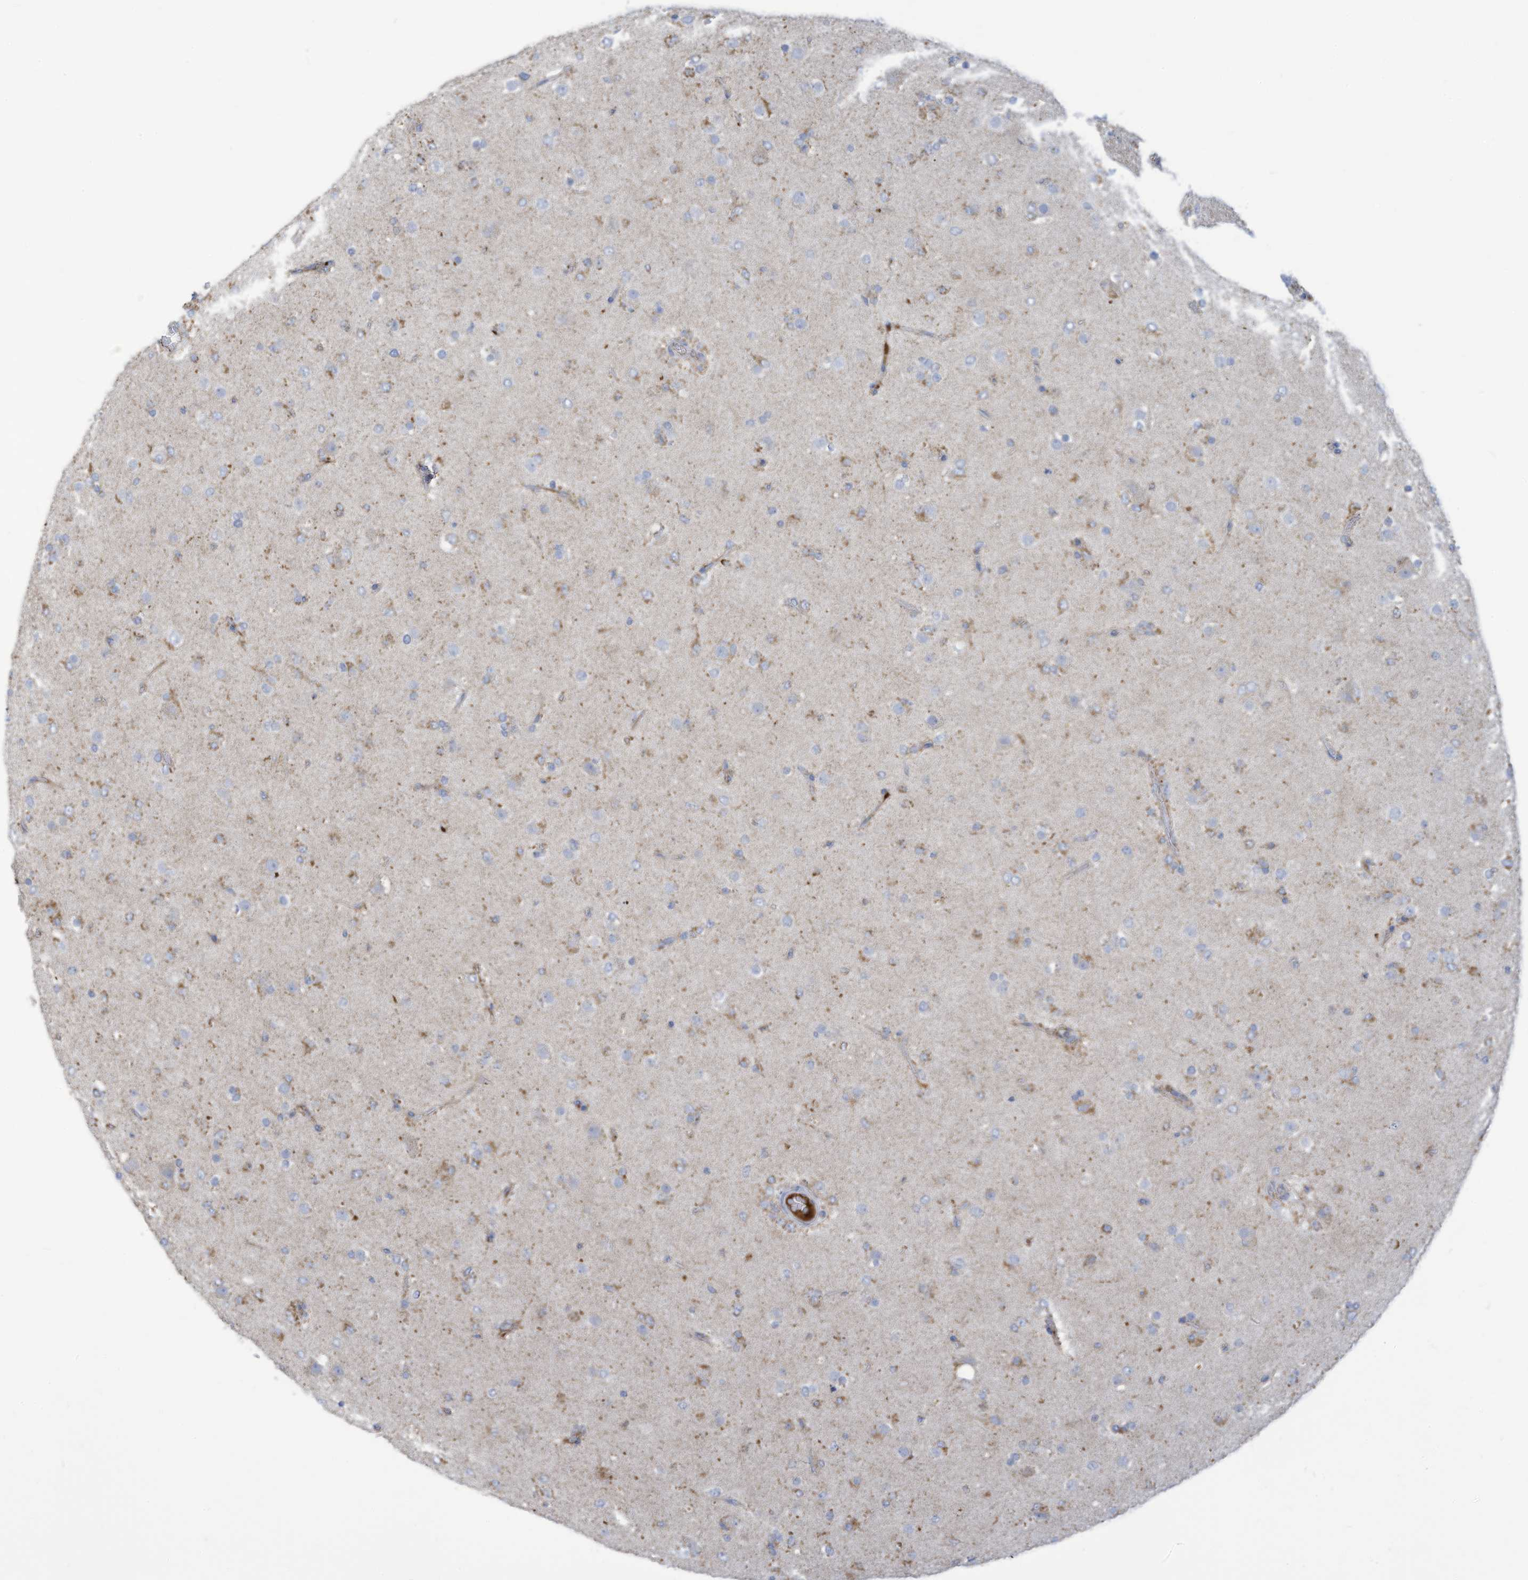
{"staining": {"intensity": "negative", "quantity": "none", "location": "none"}, "tissue": "glioma", "cell_type": "Tumor cells", "image_type": "cancer", "snomed": [{"axis": "morphology", "description": "Glioma, malignant, Low grade"}, {"axis": "topography", "description": "Brain"}], "caption": "Histopathology image shows no protein expression in tumor cells of glioma tissue. Nuclei are stained in blue.", "gene": "NLN", "patient": {"sex": "male", "age": 65}}